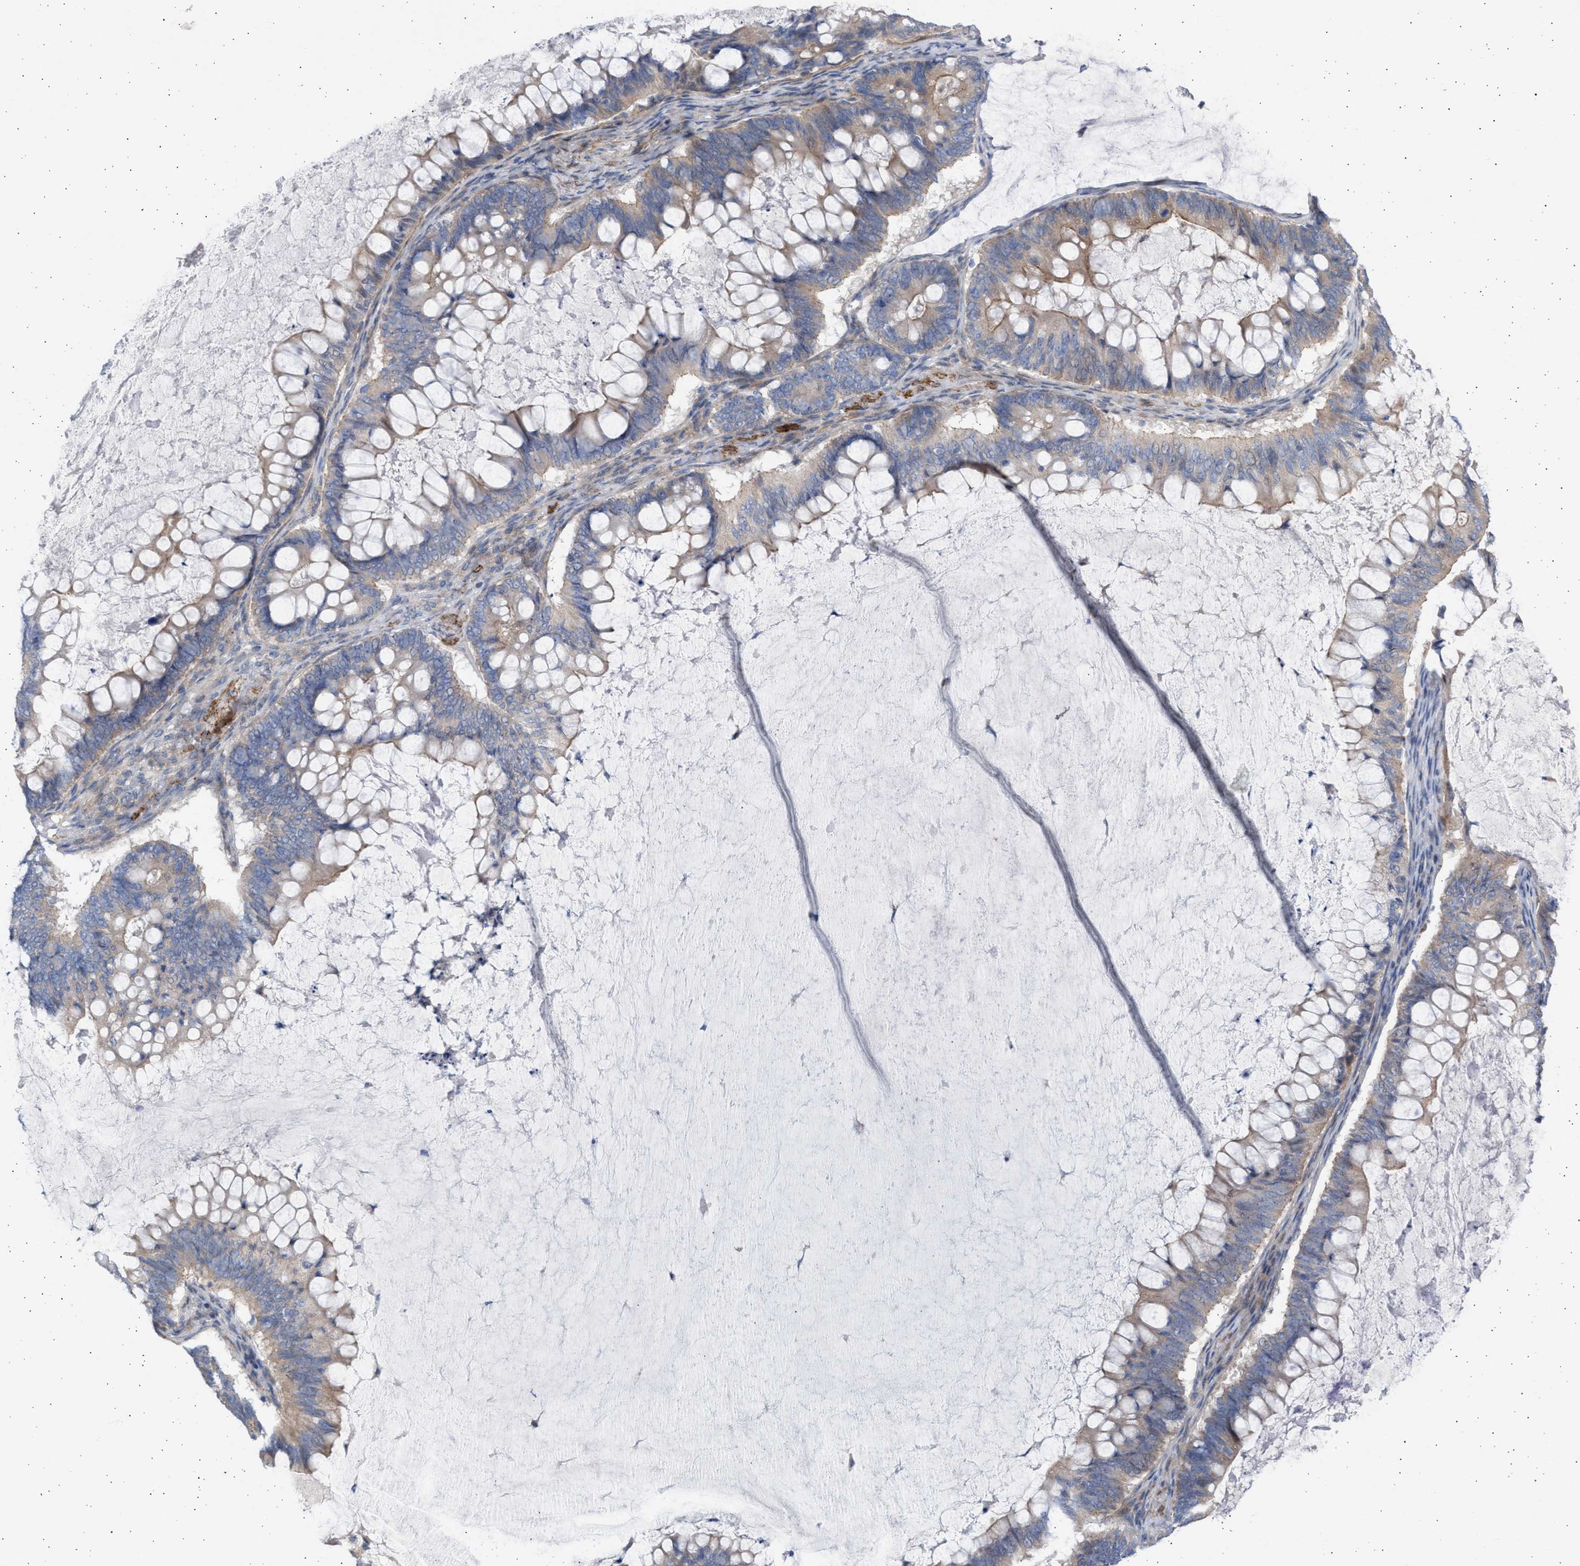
{"staining": {"intensity": "weak", "quantity": ">75%", "location": "cytoplasmic/membranous"}, "tissue": "ovarian cancer", "cell_type": "Tumor cells", "image_type": "cancer", "snomed": [{"axis": "morphology", "description": "Cystadenocarcinoma, mucinous, NOS"}, {"axis": "topography", "description": "Ovary"}], "caption": "High-power microscopy captured an IHC image of ovarian cancer, revealing weak cytoplasmic/membranous staining in approximately >75% of tumor cells. (Brightfield microscopy of DAB IHC at high magnification).", "gene": "NBR1", "patient": {"sex": "female", "age": 61}}